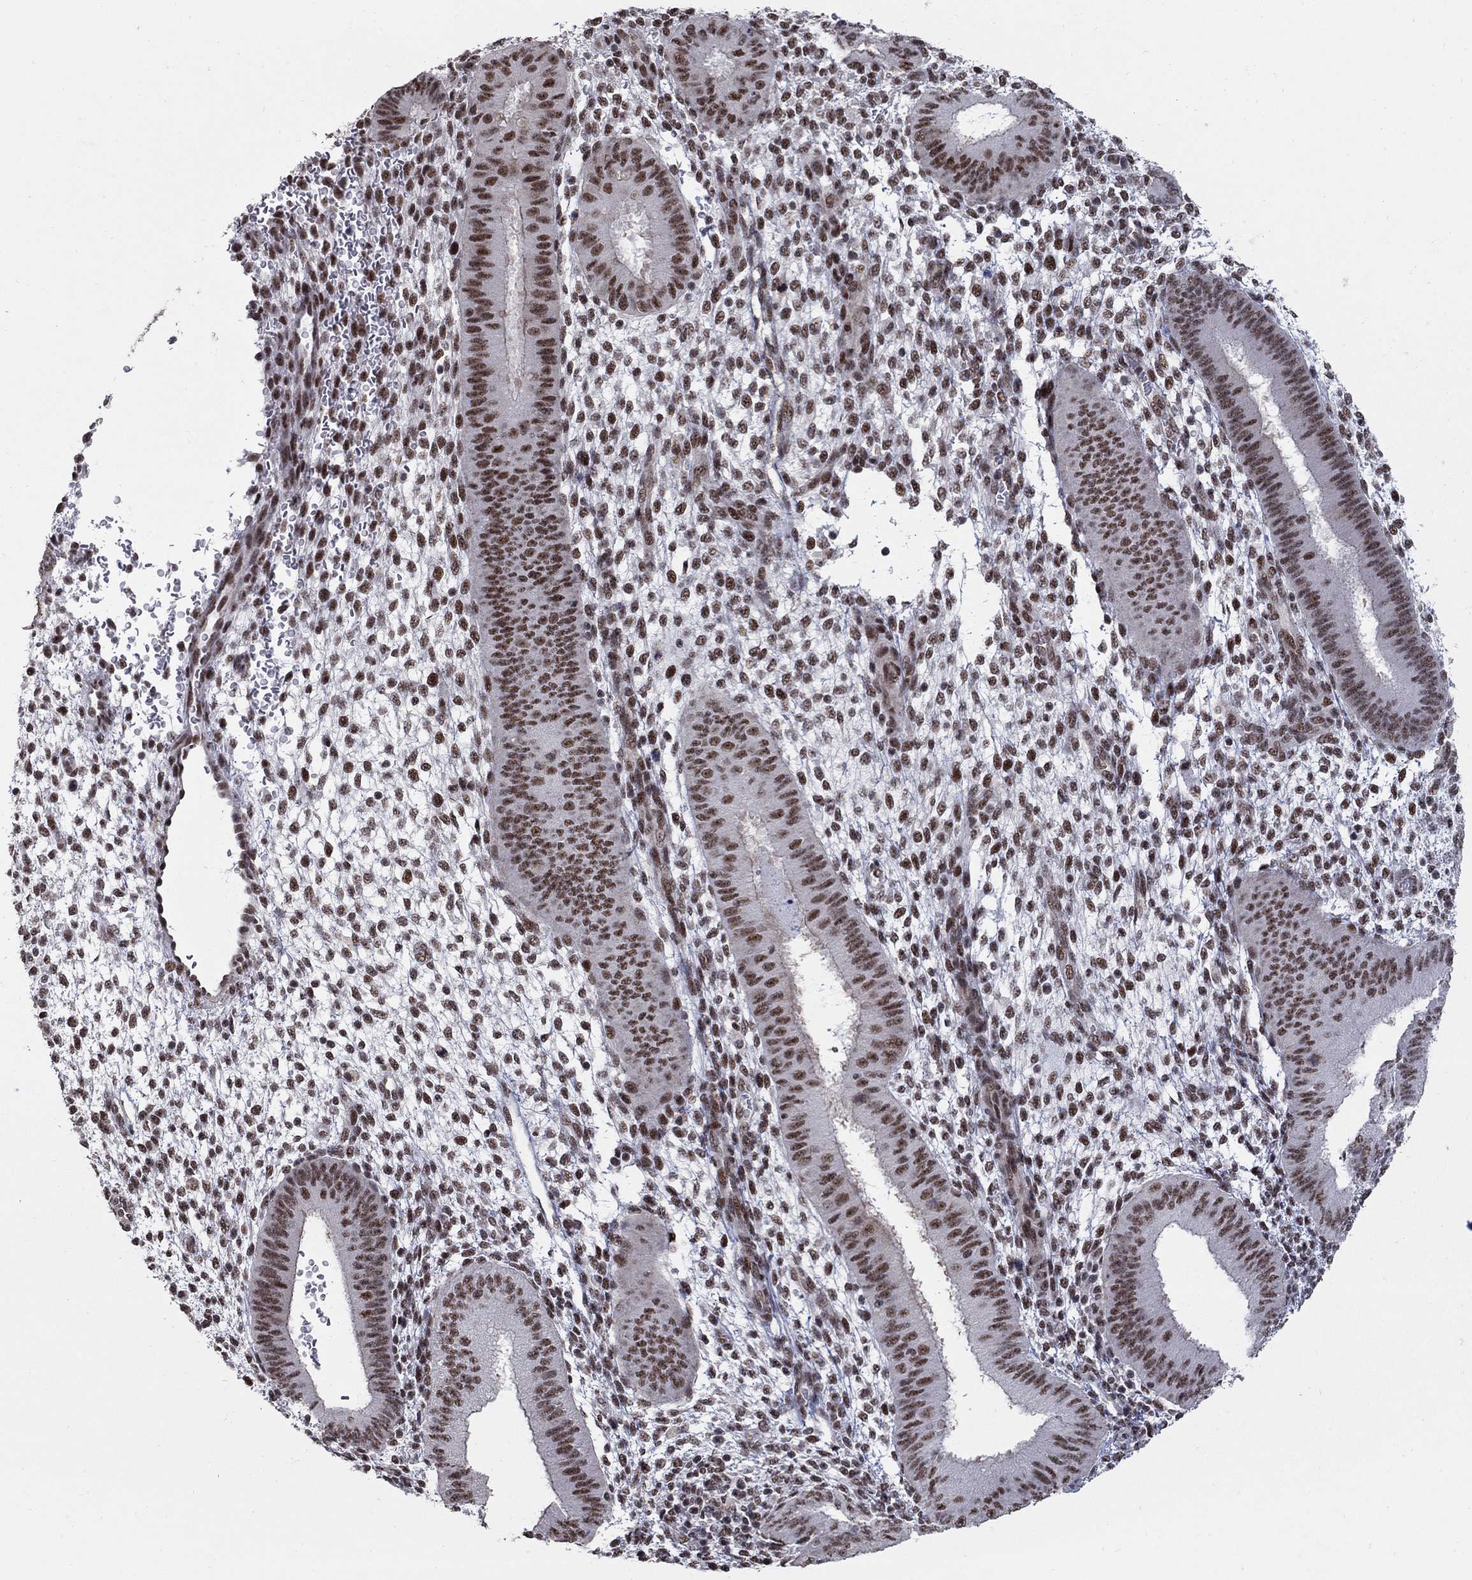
{"staining": {"intensity": "moderate", "quantity": ">75%", "location": "nuclear"}, "tissue": "endometrium", "cell_type": "Cells in endometrial stroma", "image_type": "normal", "snomed": [{"axis": "morphology", "description": "Normal tissue, NOS"}, {"axis": "topography", "description": "Endometrium"}], "caption": "Protein staining displays moderate nuclear expression in approximately >75% of cells in endometrial stroma in benign endometrium. The protein is shown in brown color, while the nuclei are stained blue.", "gene": "PNISR", "patient": {"sex": "female", "age": 39}}